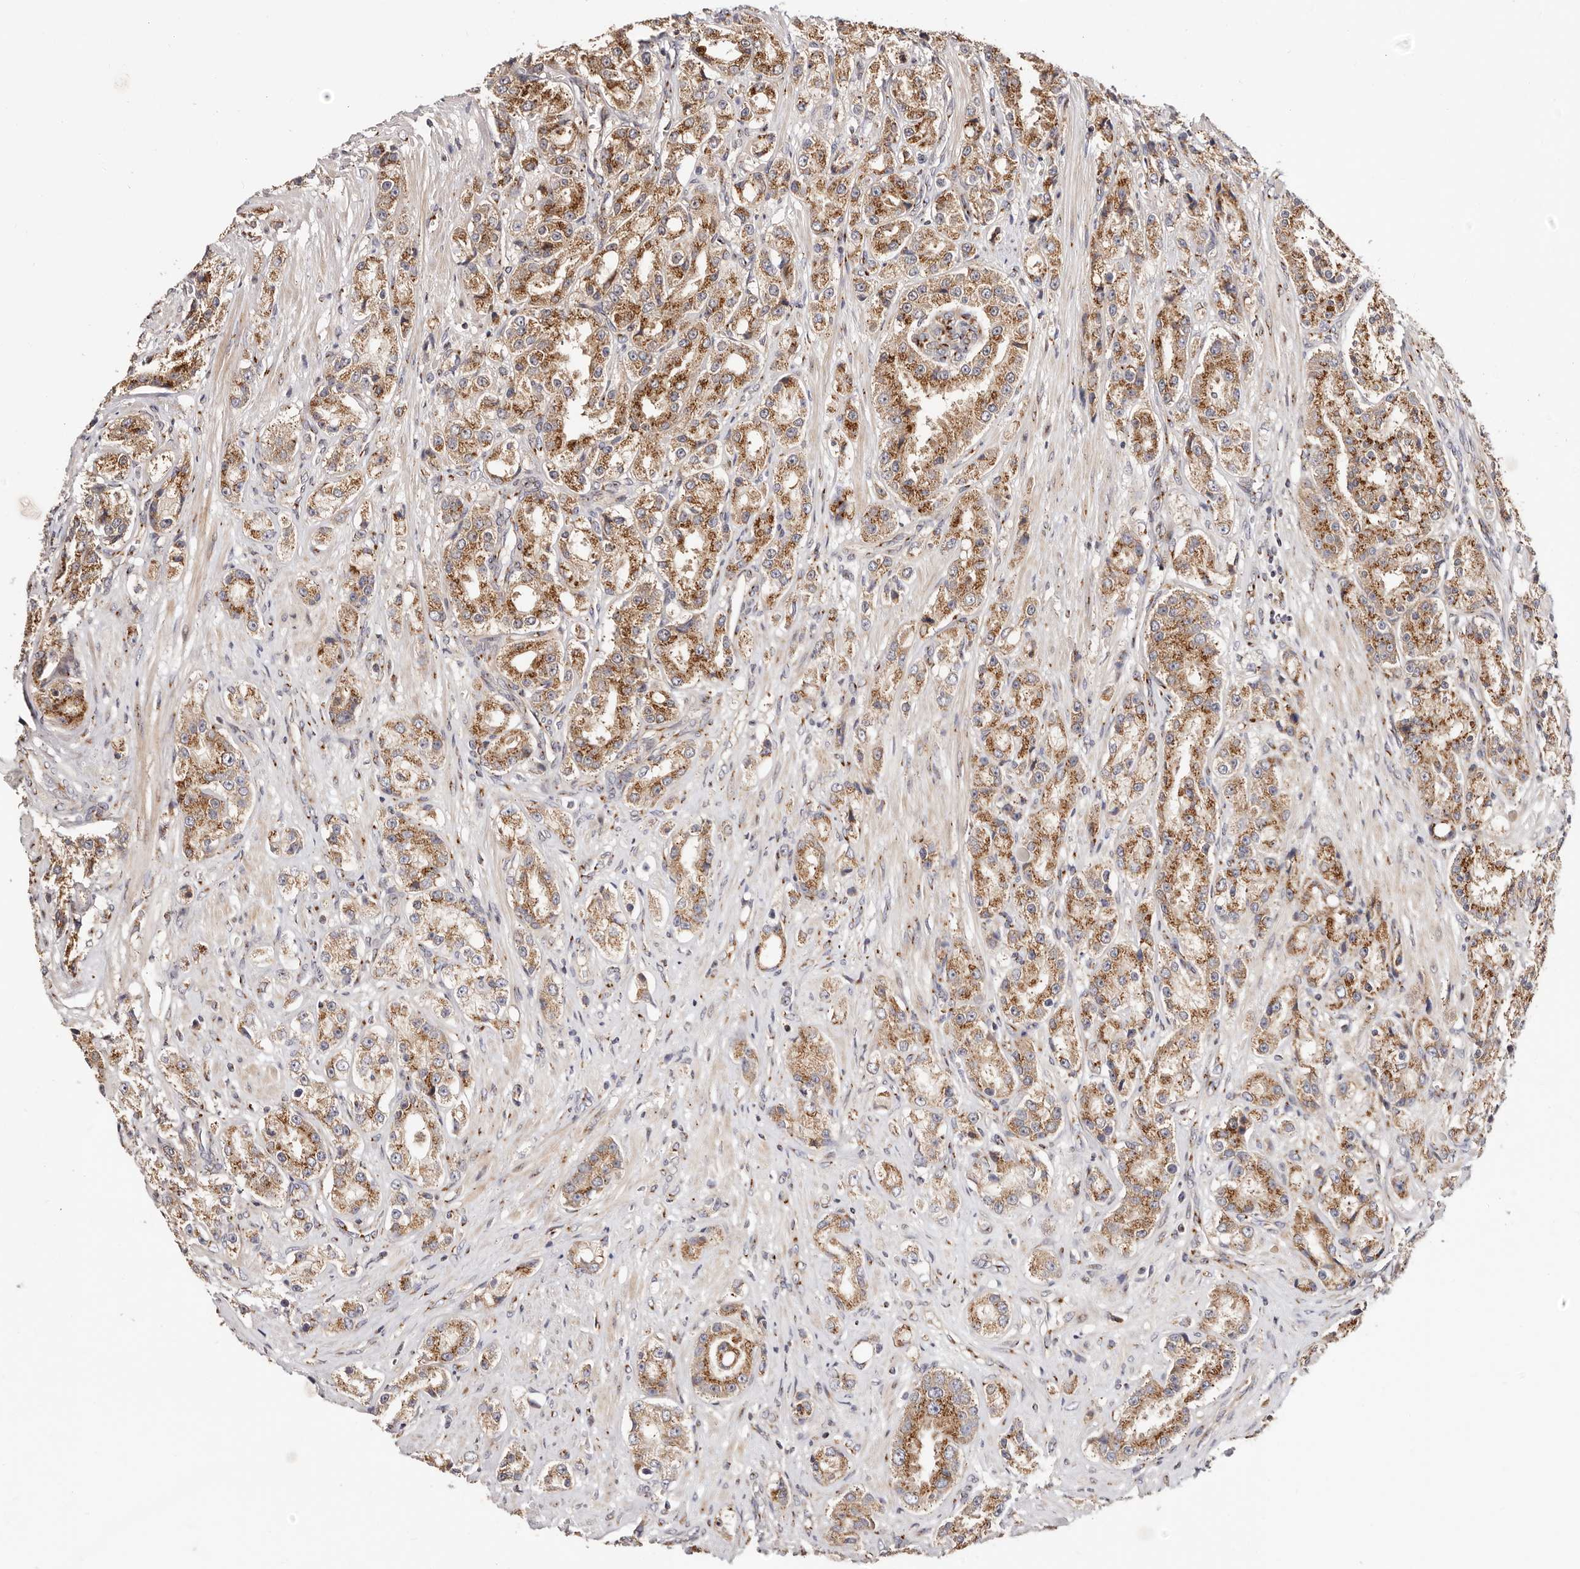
{"staining": {"intensity": "moderate", "quantity": ">75%", "location": "cytoplasmic/membranous"}, "tissue": "prostate cancer", "cell_type": "Tumor cells", "image_type": "cancer", "snomed": [{"axis": "morphology", "description": "Adenocarcinoma, High grade"}, {"axis": "topography", "description": "Prostate"}], "caption": "Prostate high-grade adenocarcinoma stained for a protein (brown) shows moderate cytoplasmic/membranous positive positivity in approximately >75% of tumor cells.", "gene": "MAPK6", "patient": {"sex": "male", "age": 60}}